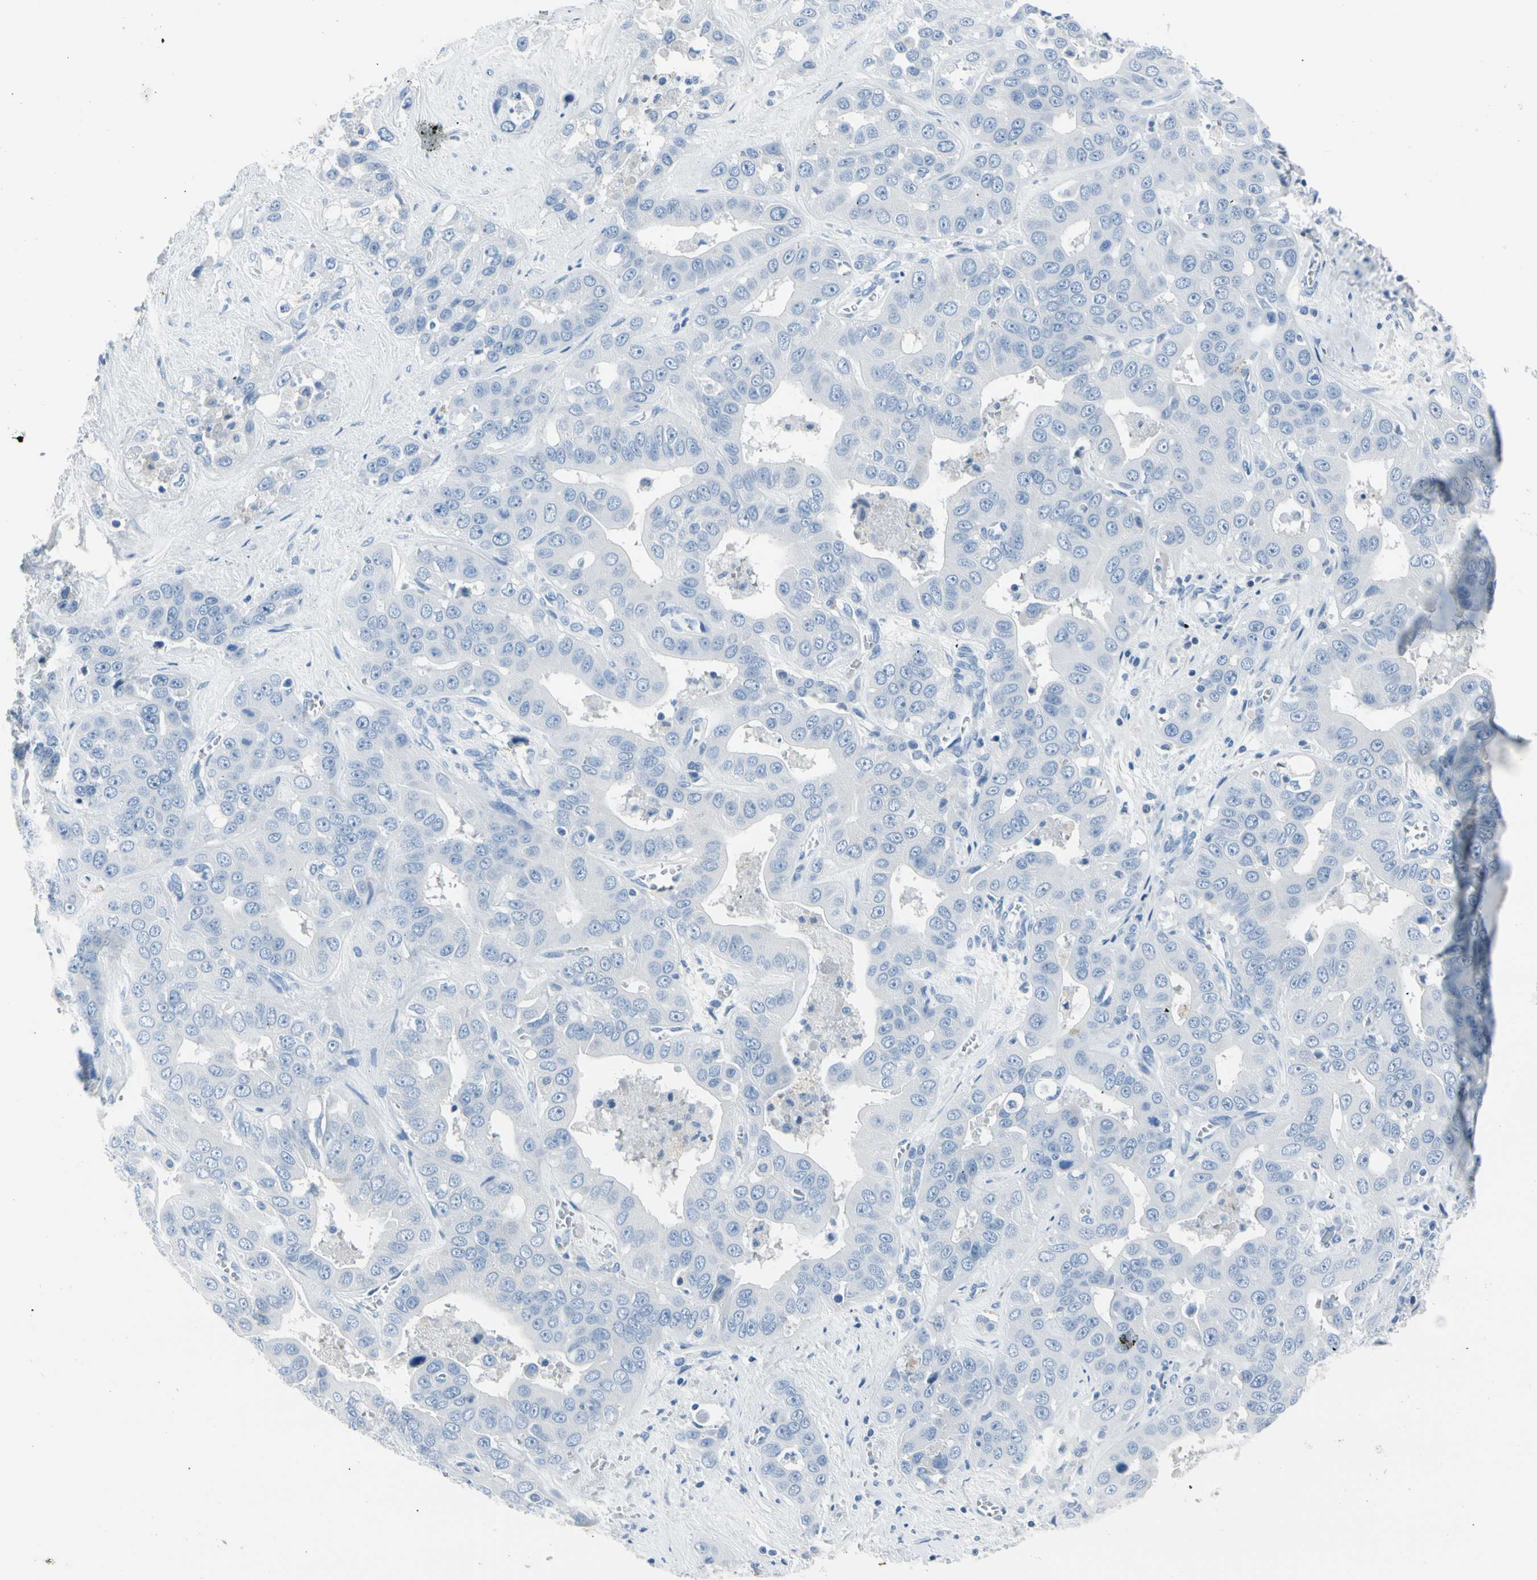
{"staining": {"intensity": "negative", "quantity": "none", "location": "none"}, "tissue": "liver cancer", "cell_type": "Tumor cells", "image_type": "cancer", "snomed": [{"axis": "morphology", "description": "Cholangiocarcinoma"}, {"axis": "topography", "description": "Liver"}], "caption": "DAB immunohistochemical staining of cholangiocarcinoma (liver) demonstrates no significant positivity in tumor cells.", "gene": "TPO", "patient": {"sex": "female", "age": 52}}